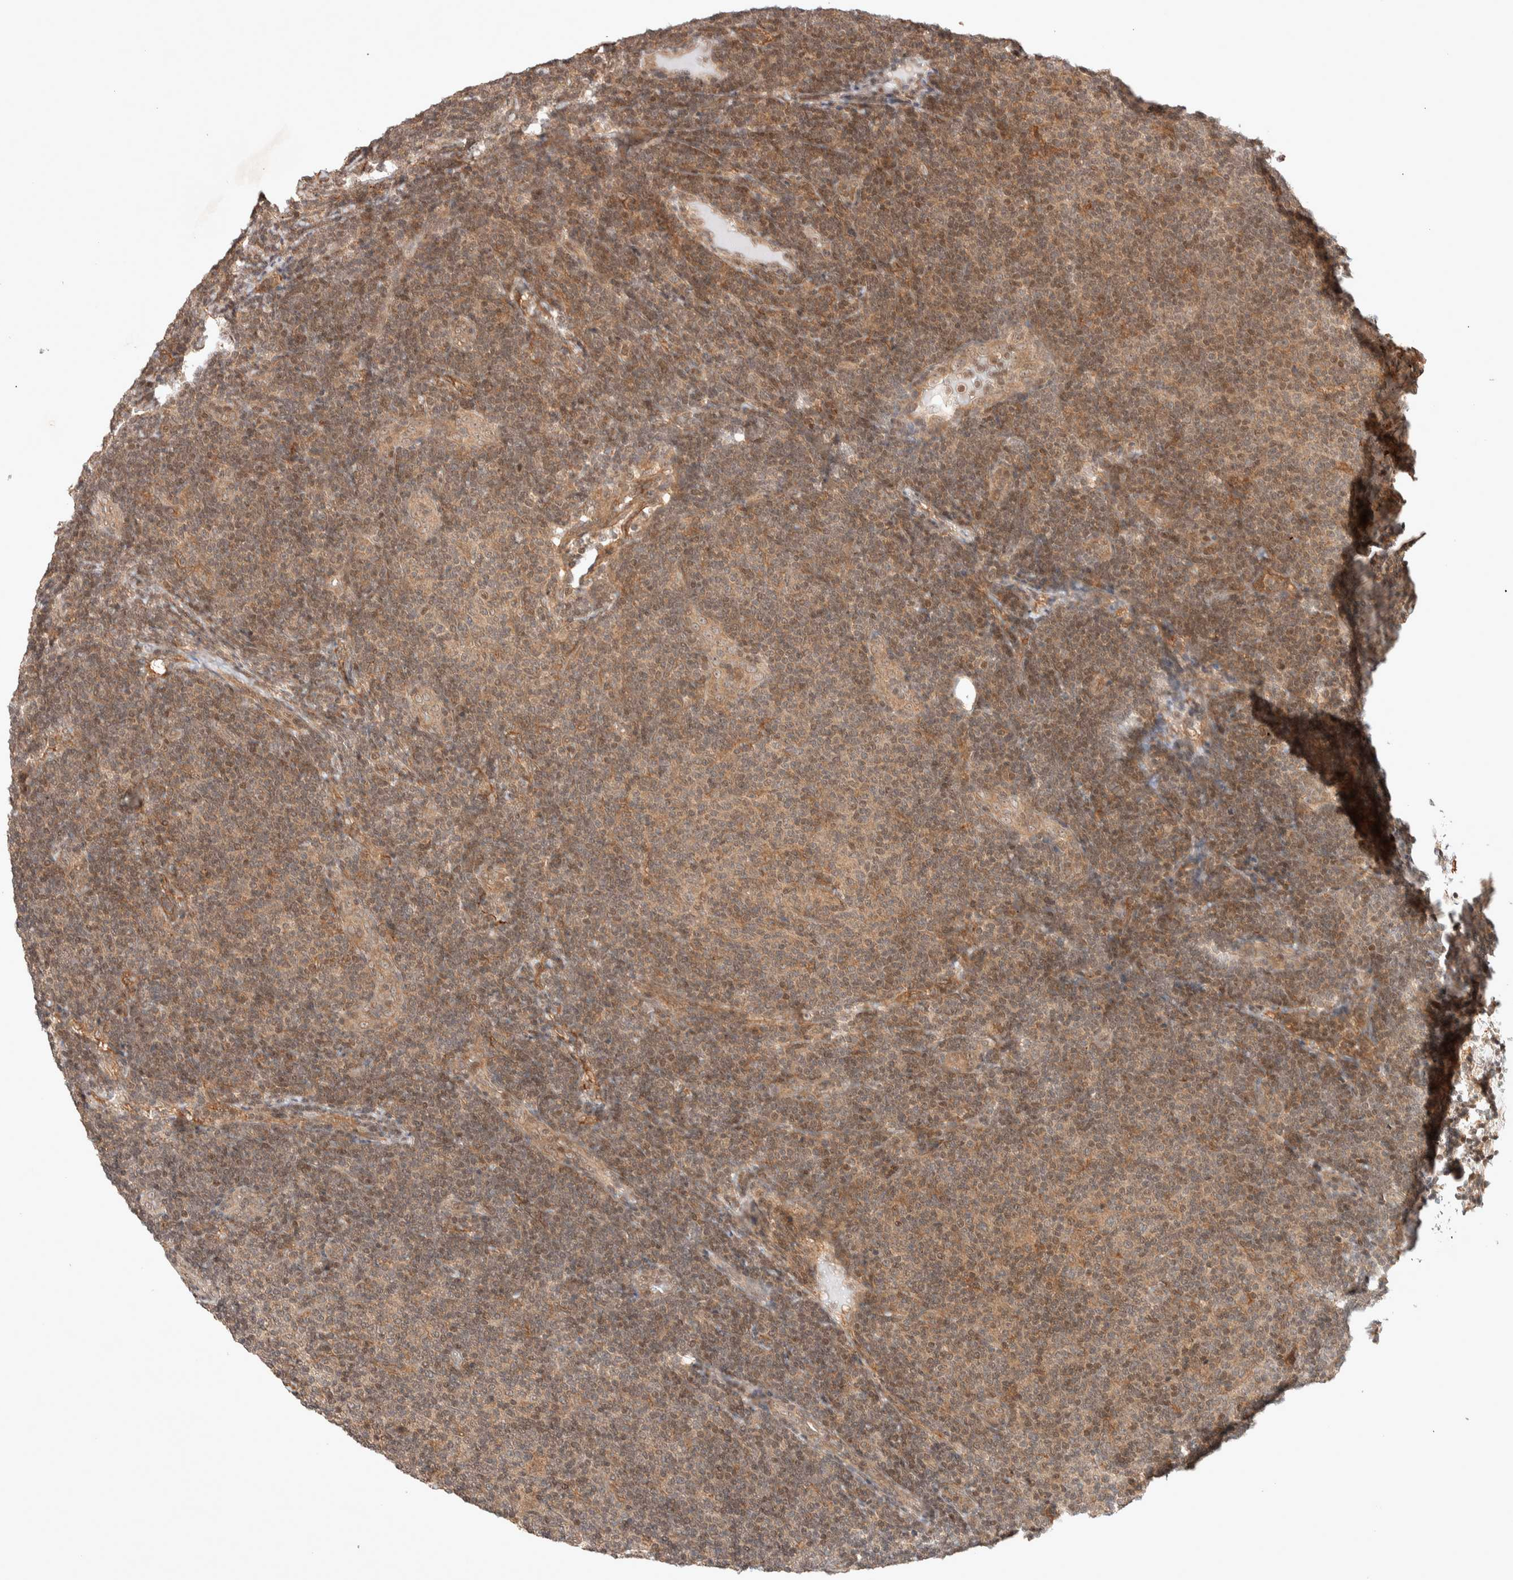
{"staining": {"intensity": "moderate", "quantity": "25%-75%", "location": "nuclear"}, "tissue": "lymphoma", "cell_type": "Tumor cells", "image_type": "cancer", "snomed": [{"axis": "morphology", "description": "Malignant lymphoma, non-Hodgkin's type, Low grade"}, {"axis": "topography", "description": "Lymph node"}], "caption": "A high-resolution histopathology image shows immunohistochemistry staining of malignant lymphoma, non-Hodgkin's type (low-grade), which displays moderate nuclear positivity in about 25%-75% of tumor cells.", "gene": "THRA", "patient": {"sex": "male", "age": 83}}